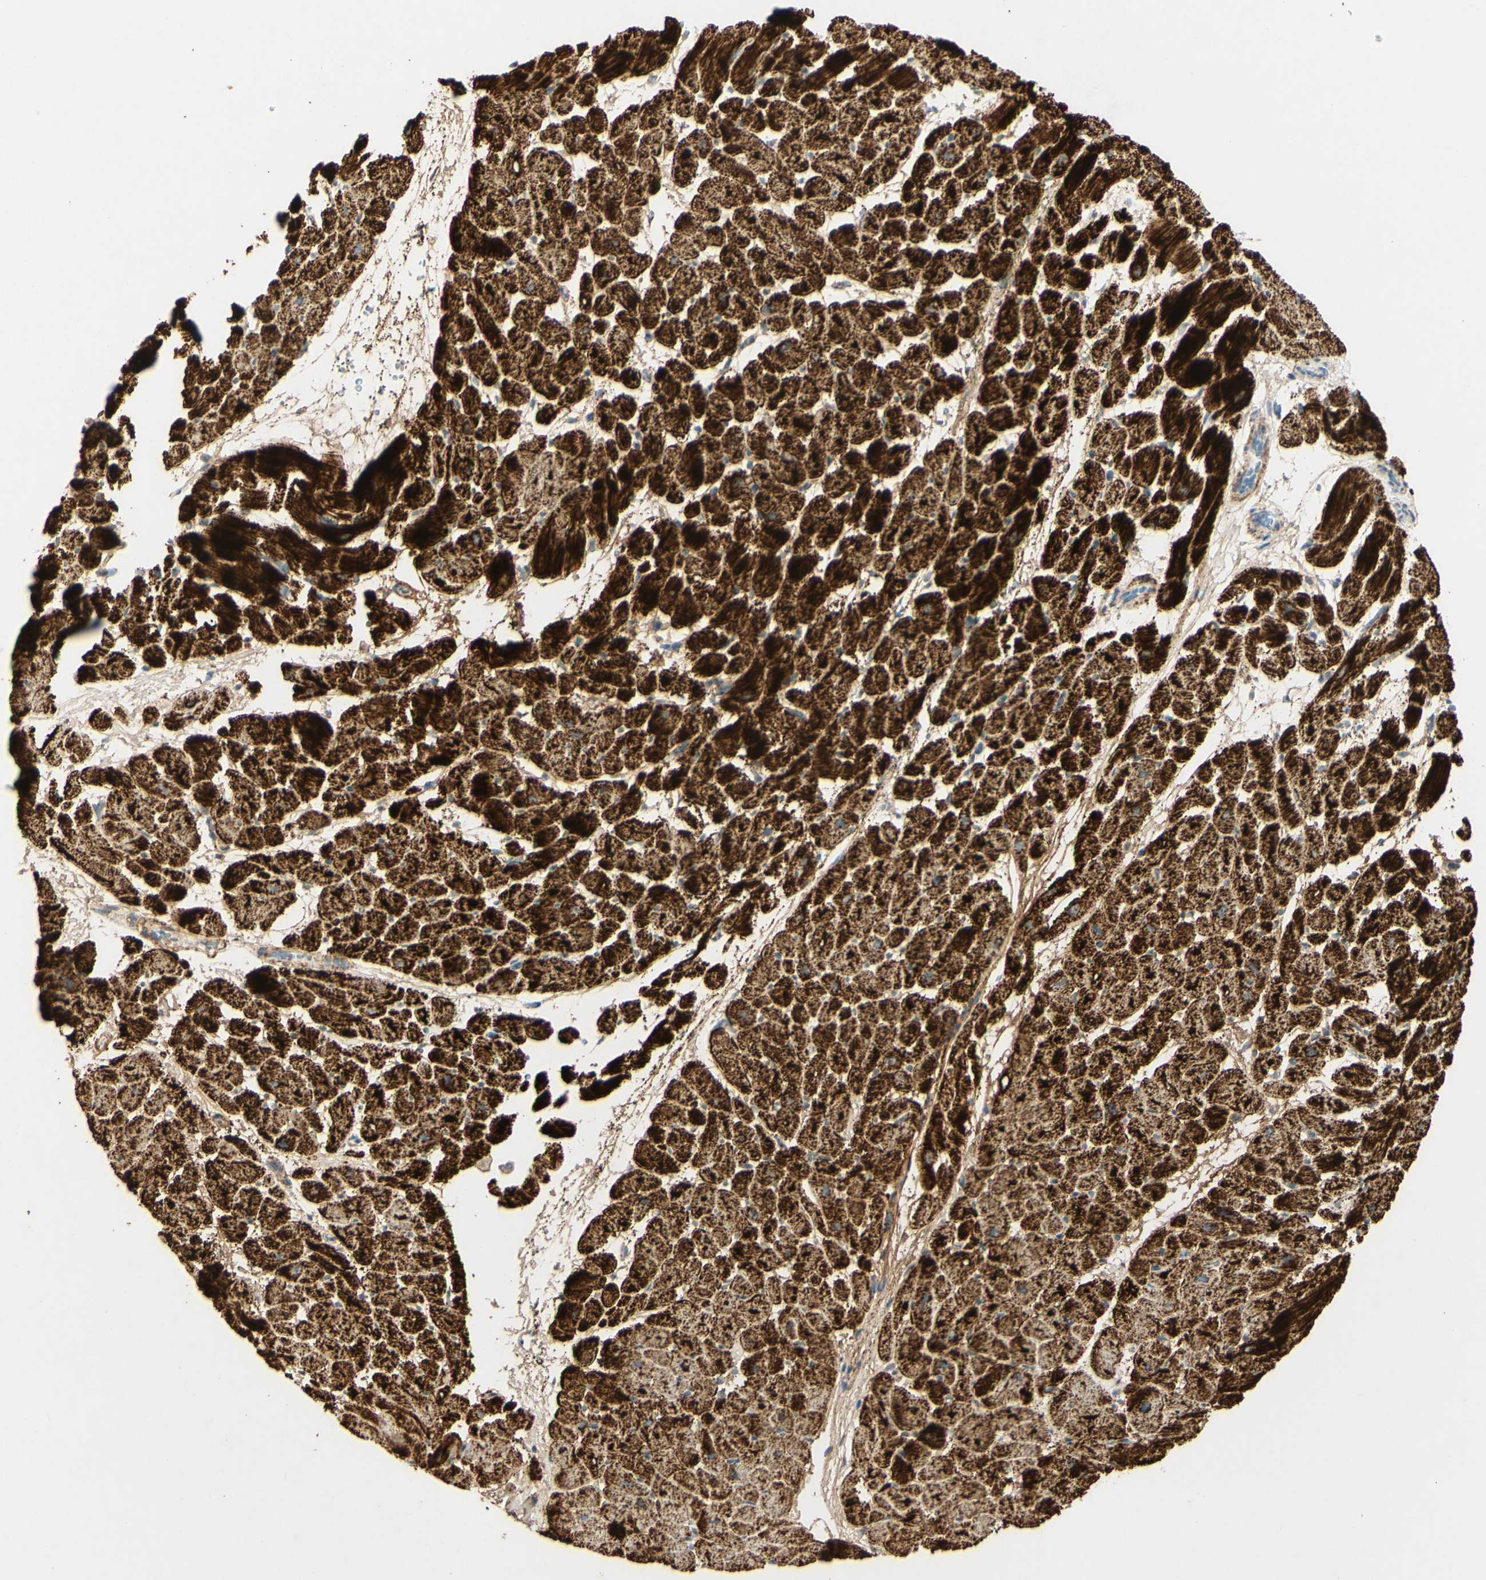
{"staining": {"intensity": "strong", "quantity": ">75%", "location": "cytoplasmic/membranous"}, "tissue": "heart muscle", "cell_type": "Cardiomyocytes", "image_type": "normal", "snomed": [{"axis": "morphology", "description": "Normal tissue, NOS"}, {"axis": "topography", "description": "Heart"}], "caption": "Immunohistochemical staining of unremarkable human heart muscle displays >75% levels of strong cytoplasmic/membranous protein staining in about >75% of cardiomyocytes.", "gene": "OXCT1", "patient": {"sex": "male", "age": 45}}